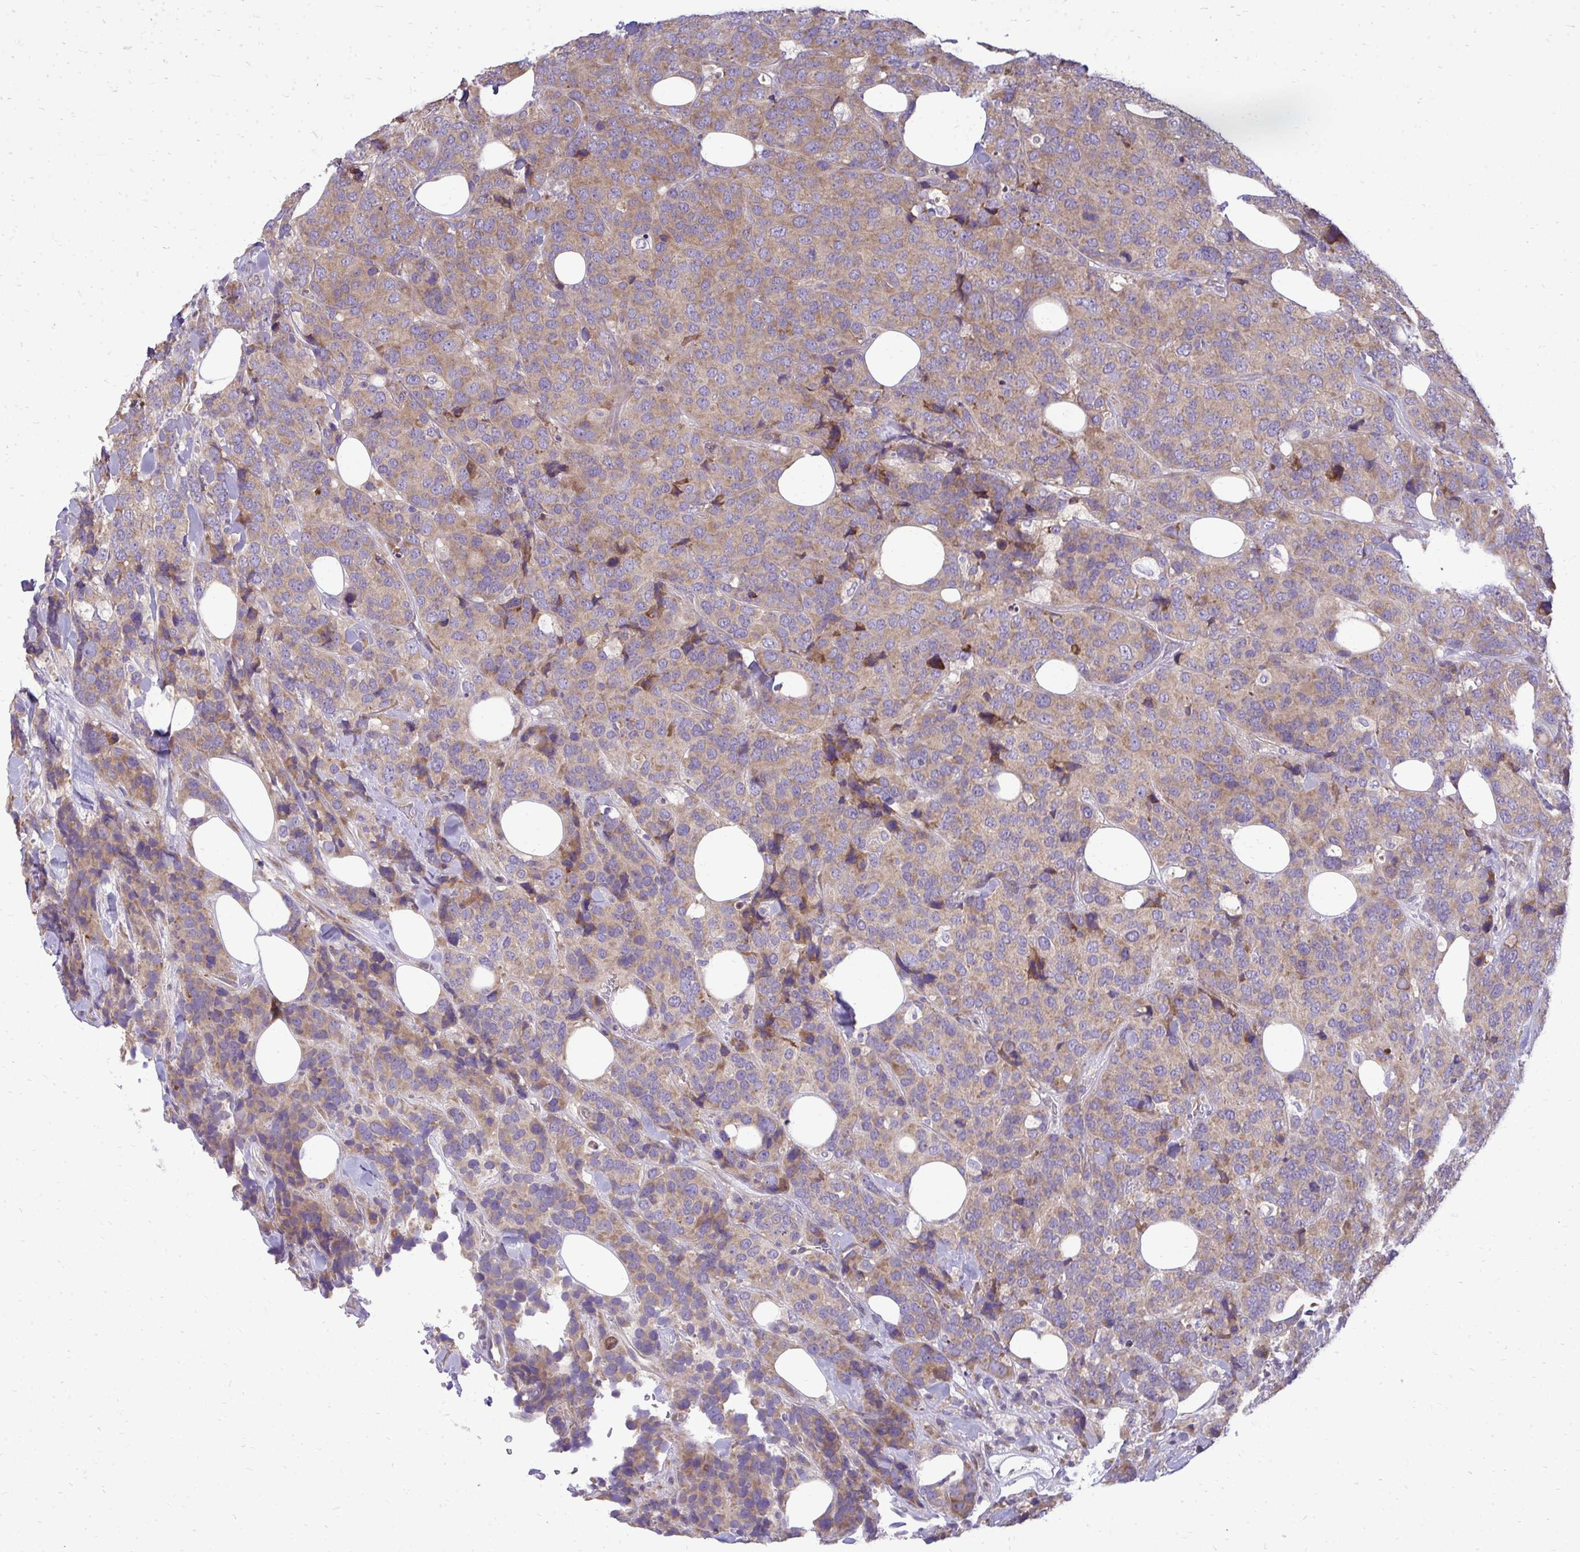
{"staining": {"intensity": "moderate", "quantity": ">75%", "location": "cytoplasmic/membranous"}, "tissue": "breast cancer", "cell_type": "Tumor cells", "image_type": "cancer", "snomed": [{"axis": "morphology", "description": "Lobular carcinoma"}, {"axis": "topography", "description": "Breast"}], "caption": "Moderate cytoplasmic/membranous protein staining is identified in approximately >75% of tumor cells in breast cancer (lobular carcinoma).", "gene": "RPLP2", "patient": {"sex": "female", "age": 59}}